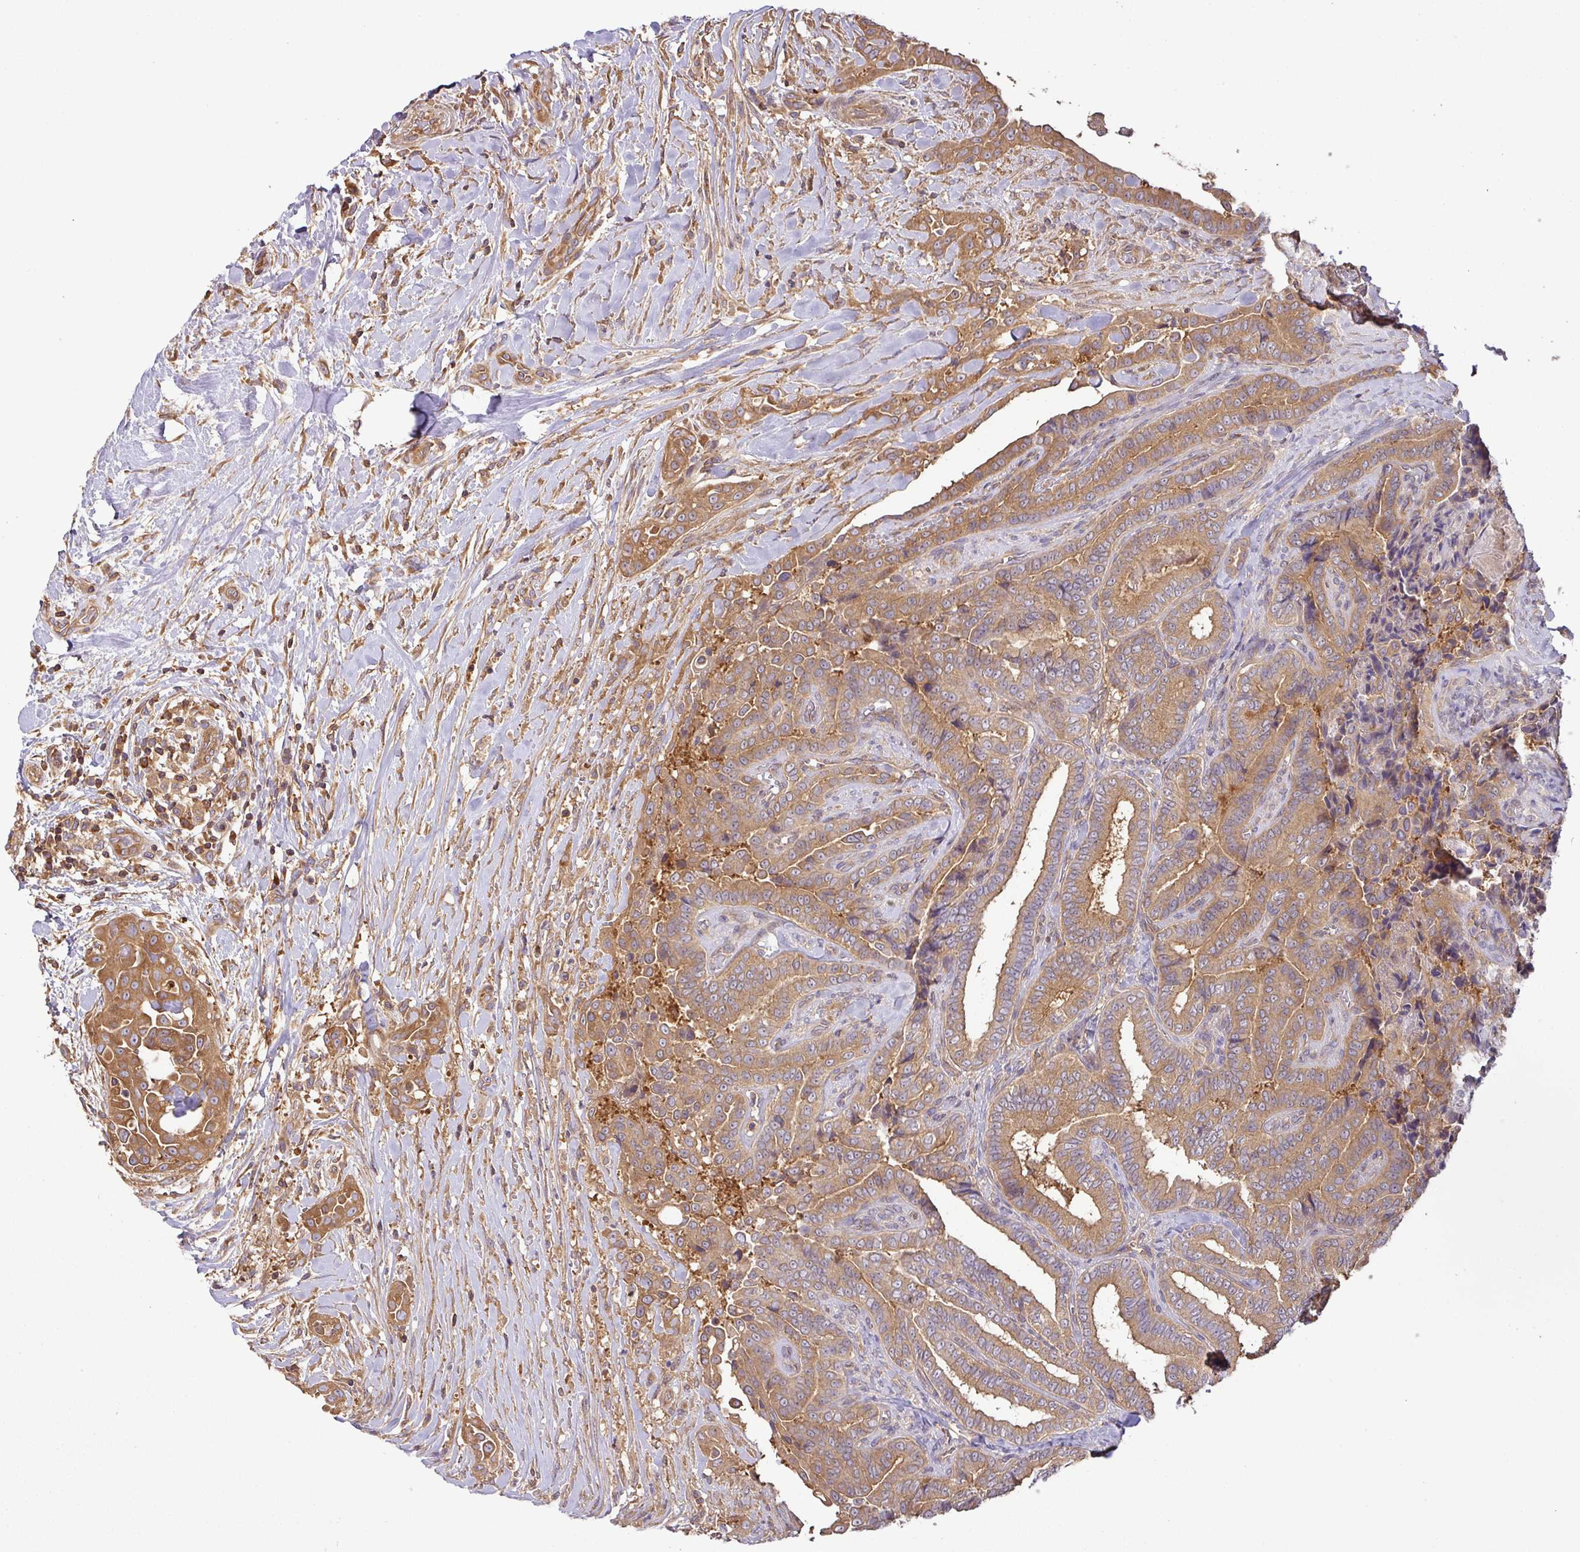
{"staining": {"intensity": "moderate", "quantity": ">75%", "location": "cytoplasmic/membranous"}, "tissue": "thyroid cancer", "cell_type": "Tumor cells", "image_type": "cancer", "snomed": [{"axis": "morphology", "description": "Papillary adenocarcinoma, NOS"}, {"axis": "topography", "description": "Thyroid gland"}], "caption": "Thyroid cancer (papillary adenocarcinoma) stained for a protein demonstrates moderate cytoplasmic/membranous positivity in tumor cells. (DAB (3,3'-diaminobenzidine) IHC, brown staining for protein, blue staining for nuclei).", "gene": "GSPT1", "patient": {"sex": "male", "age": 61}}